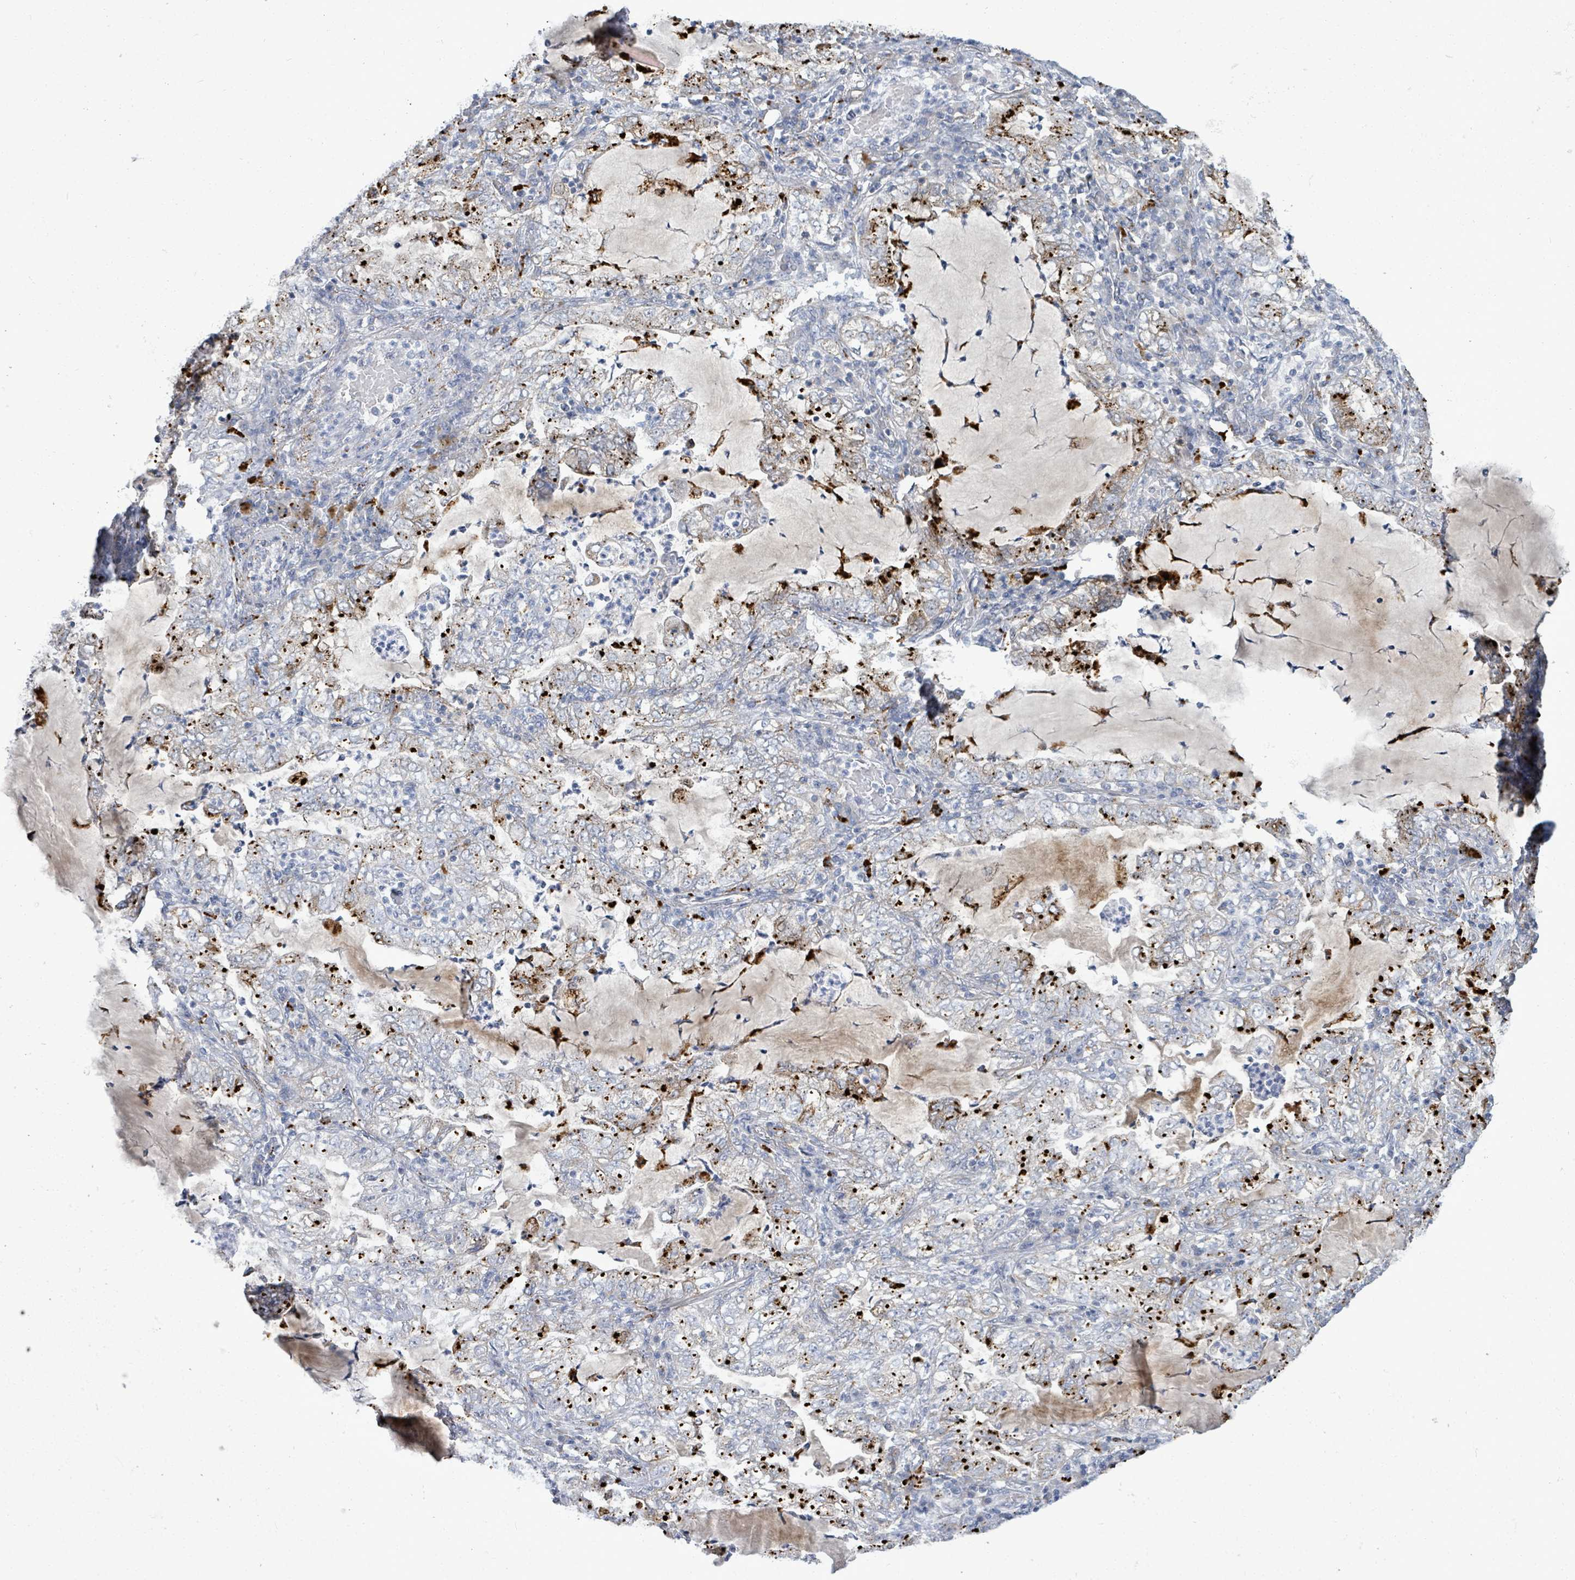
{"staining": {"intensity": "strong", "quantity": "25%-75%", "location": "cytoplasmic/membranous"}, "tissue": "lung cancer", "cell_type": "Tumor cells", "image_type": "cancer", "snomed": [{"axis": "morphology", "description": "Adenocarcinoma, NOS"}, {"axis": "topography", "description": "Lung"}], "caption": "A micrograph of human lung cancer stained for a protein shows strong cytoplasmic/membranous brown staining in tumor cells. The staining was performed using DAB (3,3'-diaminobenzidine), with brown indicating positive protein expression. Nuclei are stained blue with hematoxylin.", "gene": "ZFPM1", "patient": {"sex": "female", "age": 73}}